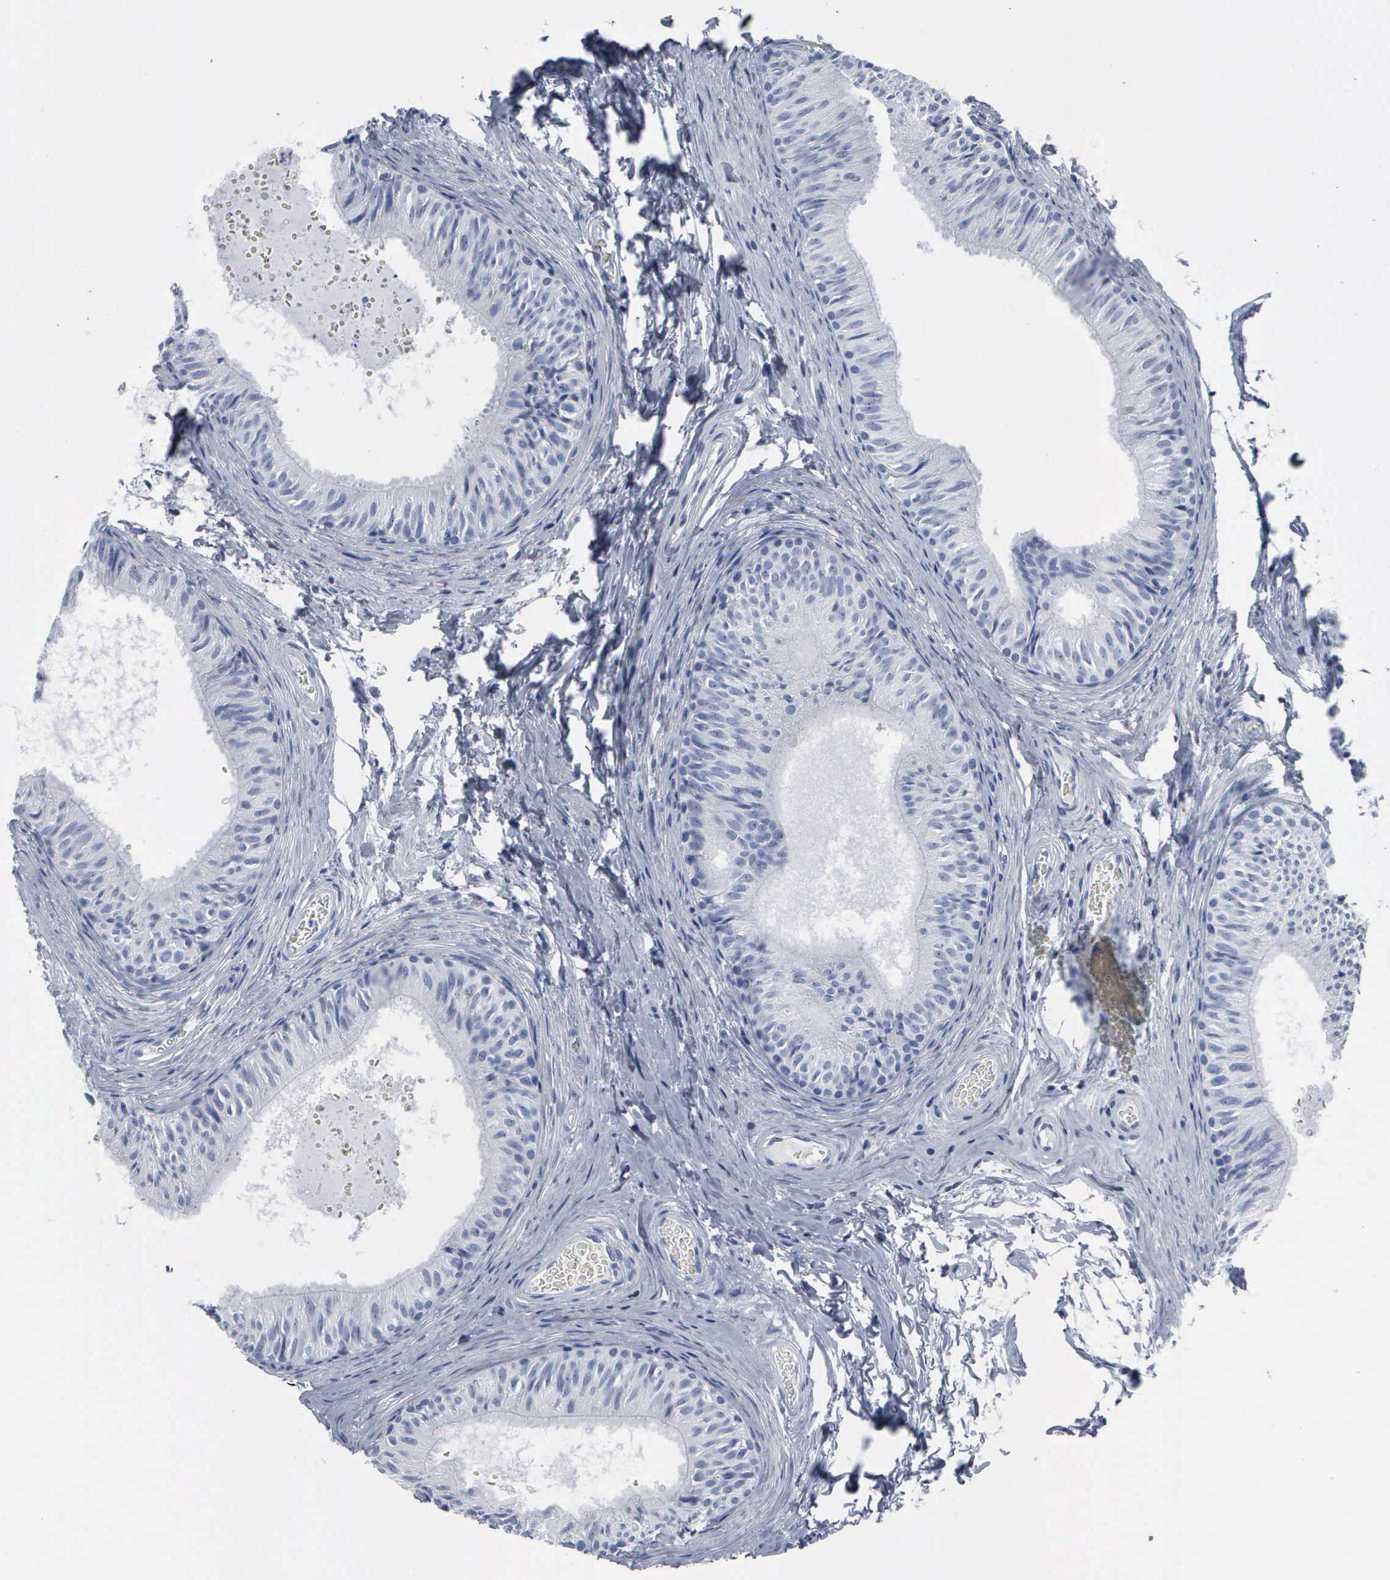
{"staining": {"intensity": "negative", "quantity": "none", "location": "none"}, "tissue": "epididymis", "cell_type": "Glandular cells", "image_type": "normal", "snomed": [{"axis": "morphology", "description": "Normal tissue, NOS"}, {"axis": "topography", "description": "Epididymis"}], "caption": "A histopathology image of epididymis stained for a protein demonstrates no brown staining in glandular cells.", "gene": "CCNB1", "patient": {"sex": "male", "age": 23}}